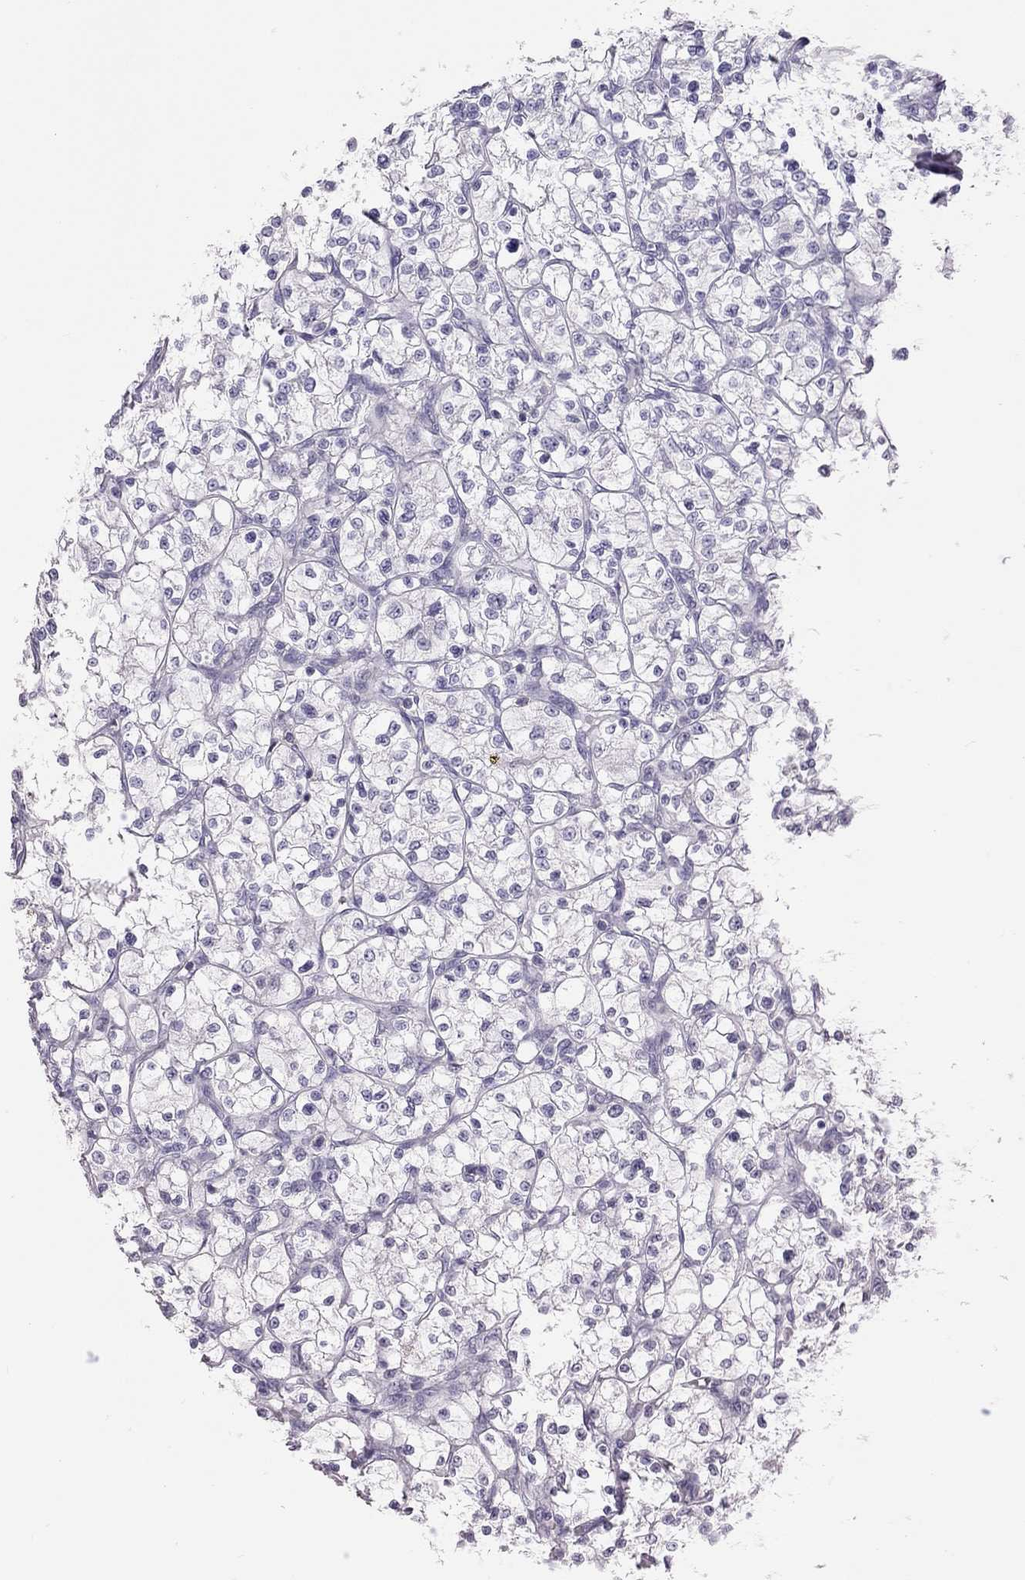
{"staining": {"intensity": "negative", "quantity": "none", "location": "none"}, "tissue": "renal cancer", "cell_type": "Tumor cells", "image_type": "cancer", "snomed": [{"axis": "morphology", "description": "Adenocarcinoma, NOS"}, {"axis": "topography", "description": "Kidney"}], "caption": "Immunohistochemistry (IHC) histopathology image of neoplastic tissue: human renal adenocarcinoma stained with DAB (3,3'-diaminobenzidine) demonstrates no significant protein staining in tumor cells. (Stains: DAB immunohistochemistry with hematoxylin counter stain, Microscopy: brightfield microscopy at high magnification).", "gene": "STAG3", "patient": {"sex": "female", "age": 64}}